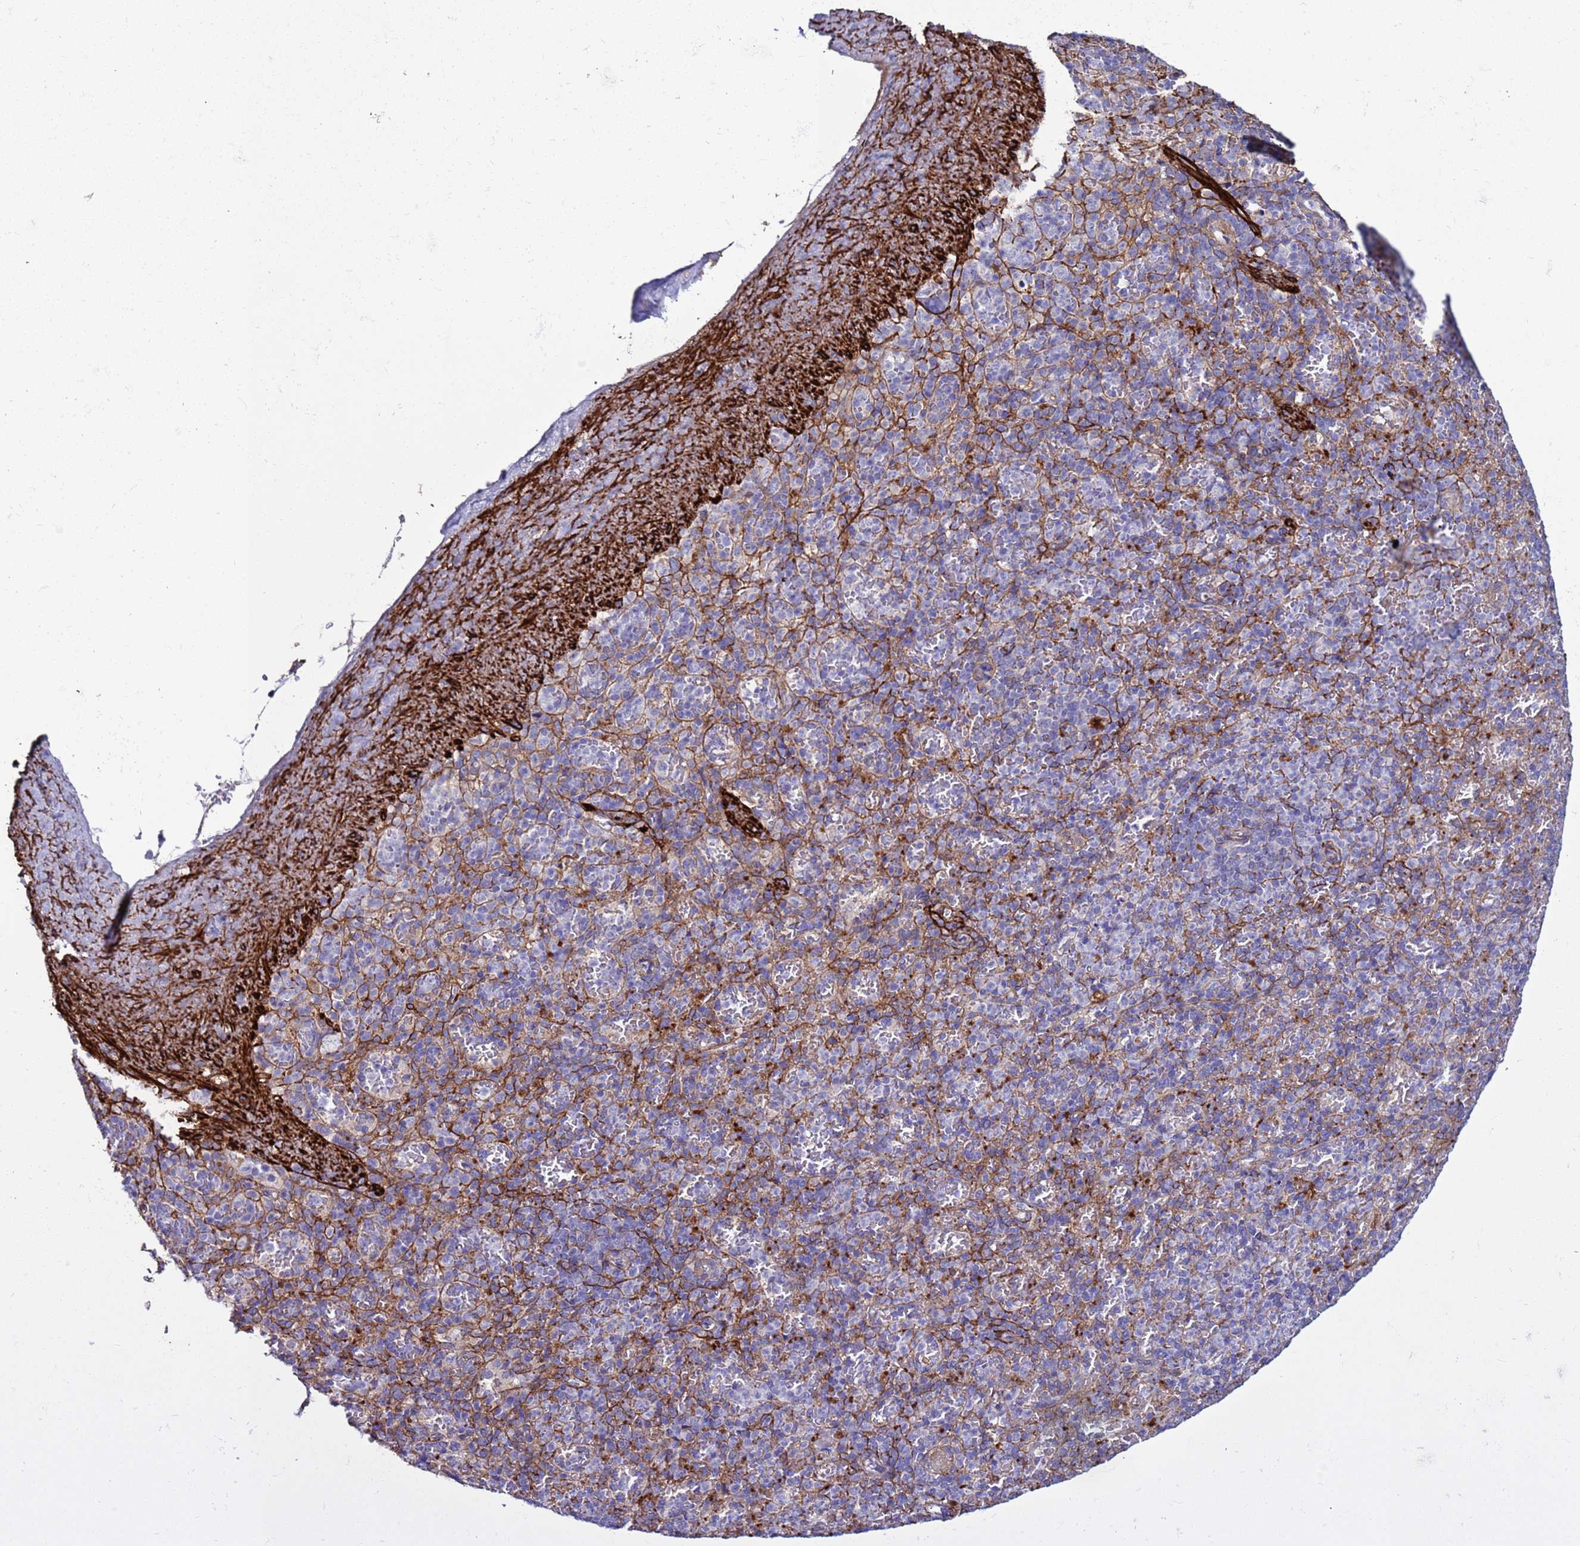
{"staining": {"intensity": "strong", "quantity": "<25%", "location": "cytoplasmic/membranous"}, "tissue": "spleen", "cell_type": "Cells in red pulp", "image_type": "normal", "snomed": [{"axis": "morphology", "description": "Normal tissue, NOS"}, {"axis": "topography", "description": "Spleen"}], "caption": "A micrograph of spleen stained for a protein shows strong cytoplasmic/membranous brown staining in cells in red pulp.", "gene": "RABL2A", "patient": {"sex": "female", "age": 74}}